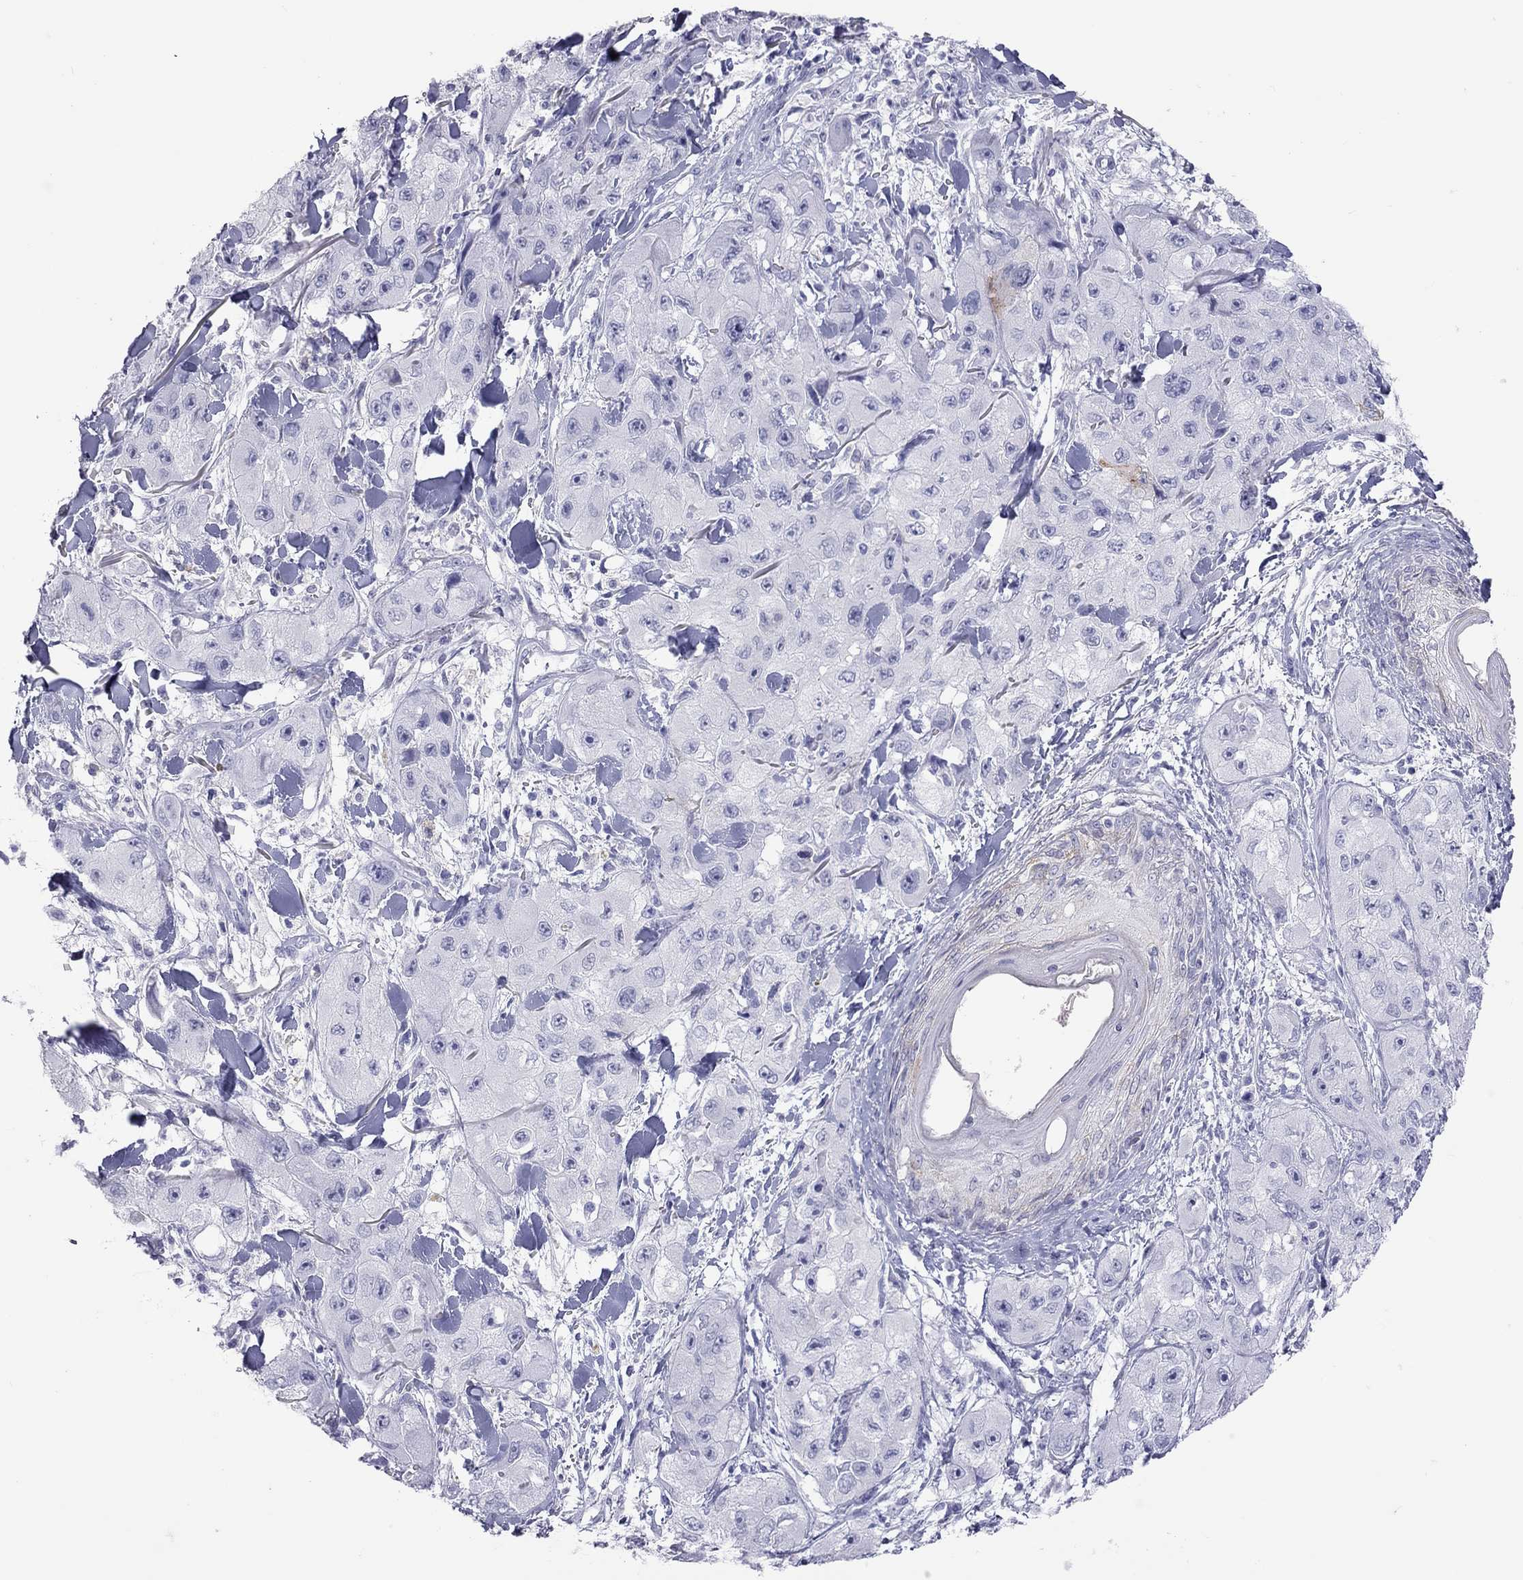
{"staining": {"intensity": "negative", "quantity": "none", "location": "none"}, "tissue": "skin cancer", "cell_type": "Tumor cells", "image_type": "cancer", "snomed": [{"axis": "morphology", "description": "Squamous cell carcinoma, NOS"}, {"axis": "topography", "description": "Skin"}, {"axis": "topography", "description": "Subcutis"}], "caption": "Skin squamous cell carcinoma stained for a protein using immunohistochemistry (IHC) demonstrates no staining tumor cells.", "gene": "MUC16", "patient": {"sex": "male", "age": 73}}